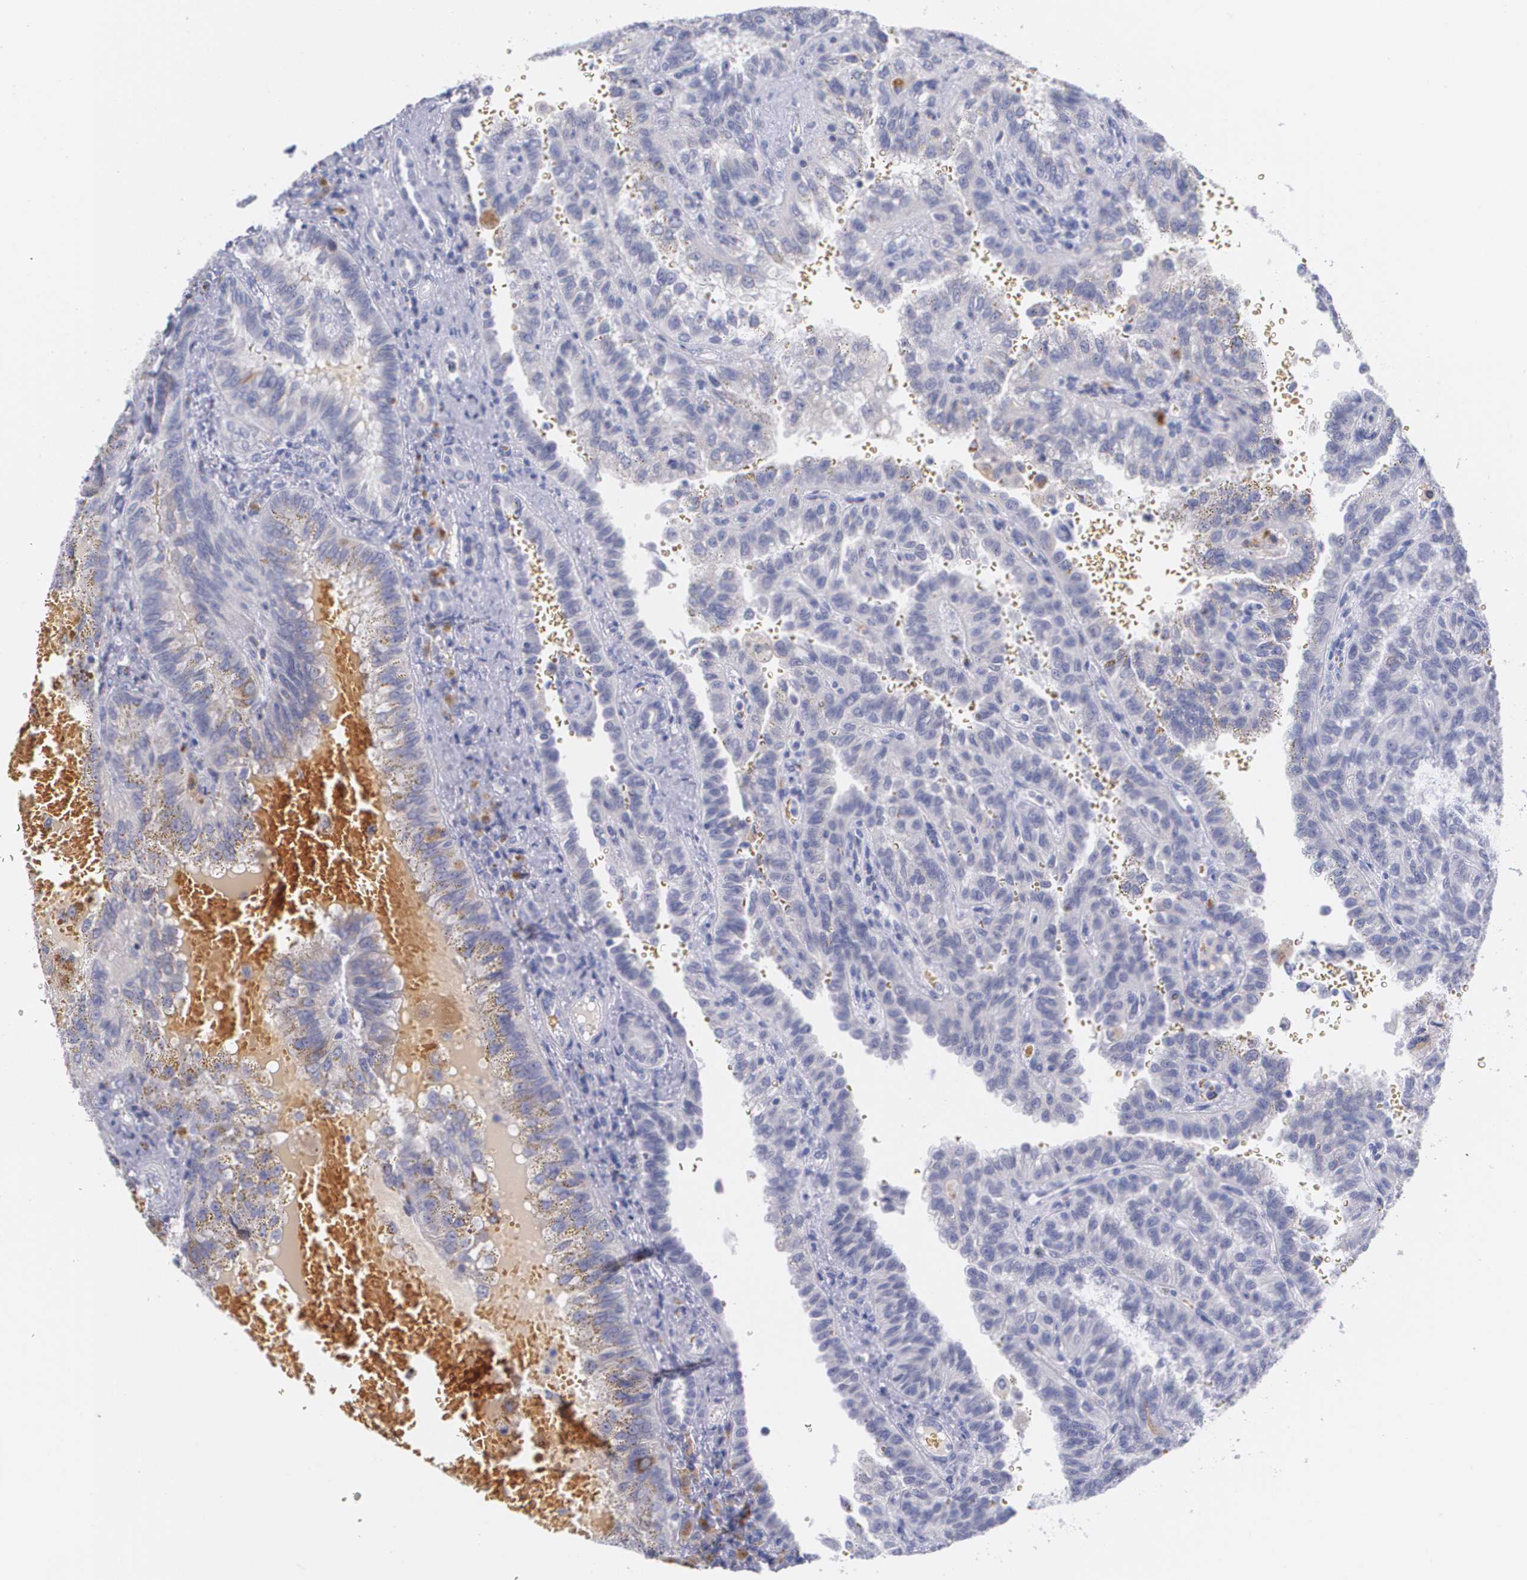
{"staining": {"intensity": "negative", "quantity": "none", "location": "none"}, "tissue": "renal cancer", "cell_type": "Tumor cells", "image_type": "cancer", "snomed": [{"axis": "morphology", "description": "Inflammation, NOS"}, {"axis": "morphology", "description": "Adenocarcinoma, NOS"}, {"axis": "topography", "description": "Kidney"}], "caption": "Renal cancer stained for a protein using immunohistochemistry (IHC) shows no positivity tumor cells.", "gene": "HMMR", "patient": {"sex": "male", "age": 68}}